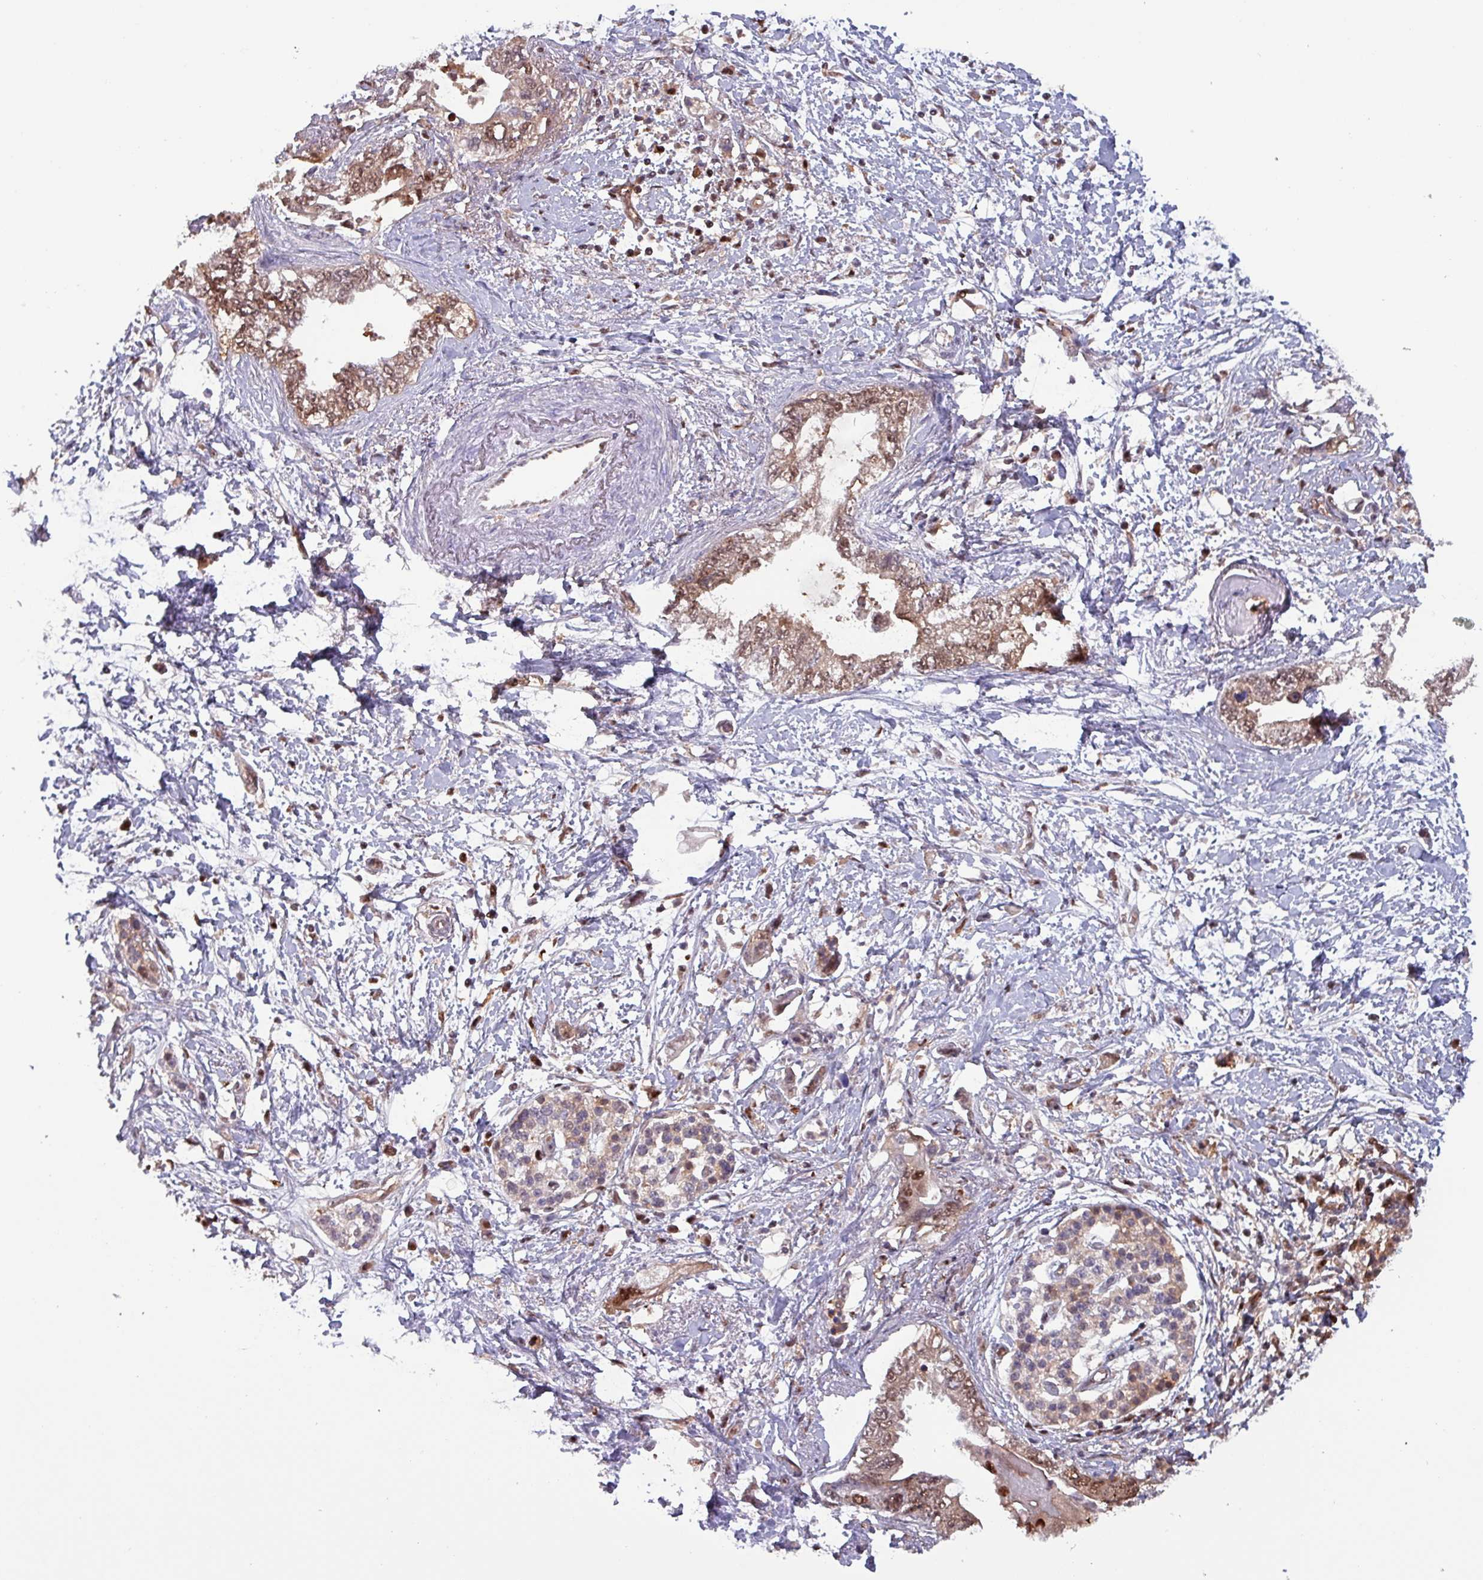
{"staining": {"intensity": "moderate", "quantity": ">75%", "location": "cytoplasmic/membranous,nuclear"}, "tissue": "pancreatic cancer", "cell_type": "Tumor cells", "image_type": "cancer", "snomed": [{"axis": "morphology", "description": "Adenocarcinoma, NOS"}, {"axis": "topography", "description": "Pancreas"}], "caption": "Approximately >75% of tumor cells in human pancreatic cancer exhibit moderate cytoplasmic/membranous and nuclear protein expression as visualized by brown immunohistochemical staining.", "gene": "PSMB8", "patient": {"sex": "female", "age": 73}}